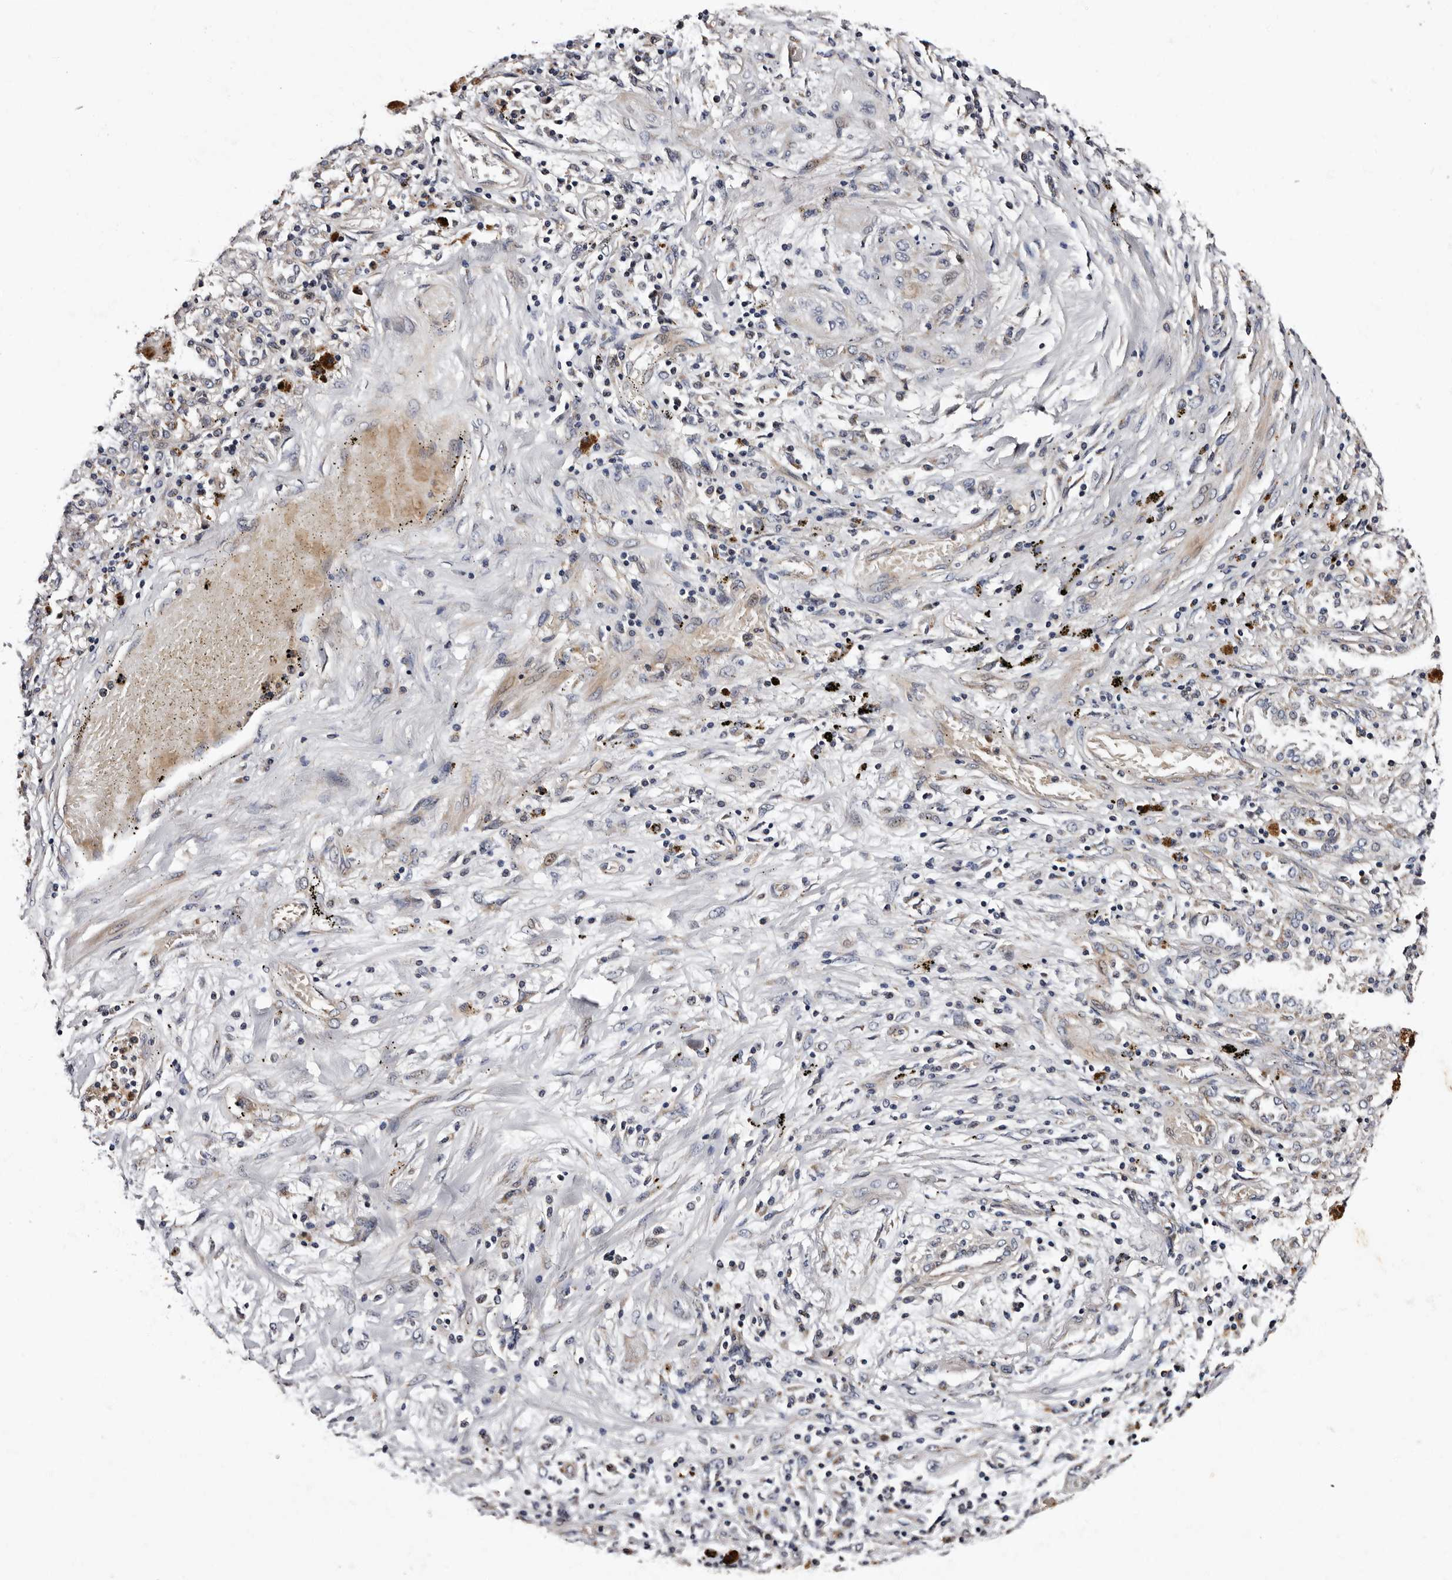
{"staining": {"intensity": "negative", "quantity": "none", "location": "none"}, "tissue": "lung cancer", "cell_type": "Tumor cells", "image_type": "cancer", "snomed": [{"axis": "morphology", "description": "Squamous cell carcinoma, NOS"}, {"axis": "topography", "description": "Lung"}], "caption": "An immunohistochemistry (IHC) histopathology image of lung squamous cell carcinoma is shown. There is no staining in tumor cells of lung squamous cell carcinoma. The staining is performed using DAB (3,3'-diaminobenzidine) brown chromogen with nuclei counter-stained in using hematoxylin.", "gene": "ADCK5", "patient": {"sex": "female", "age": 47}}